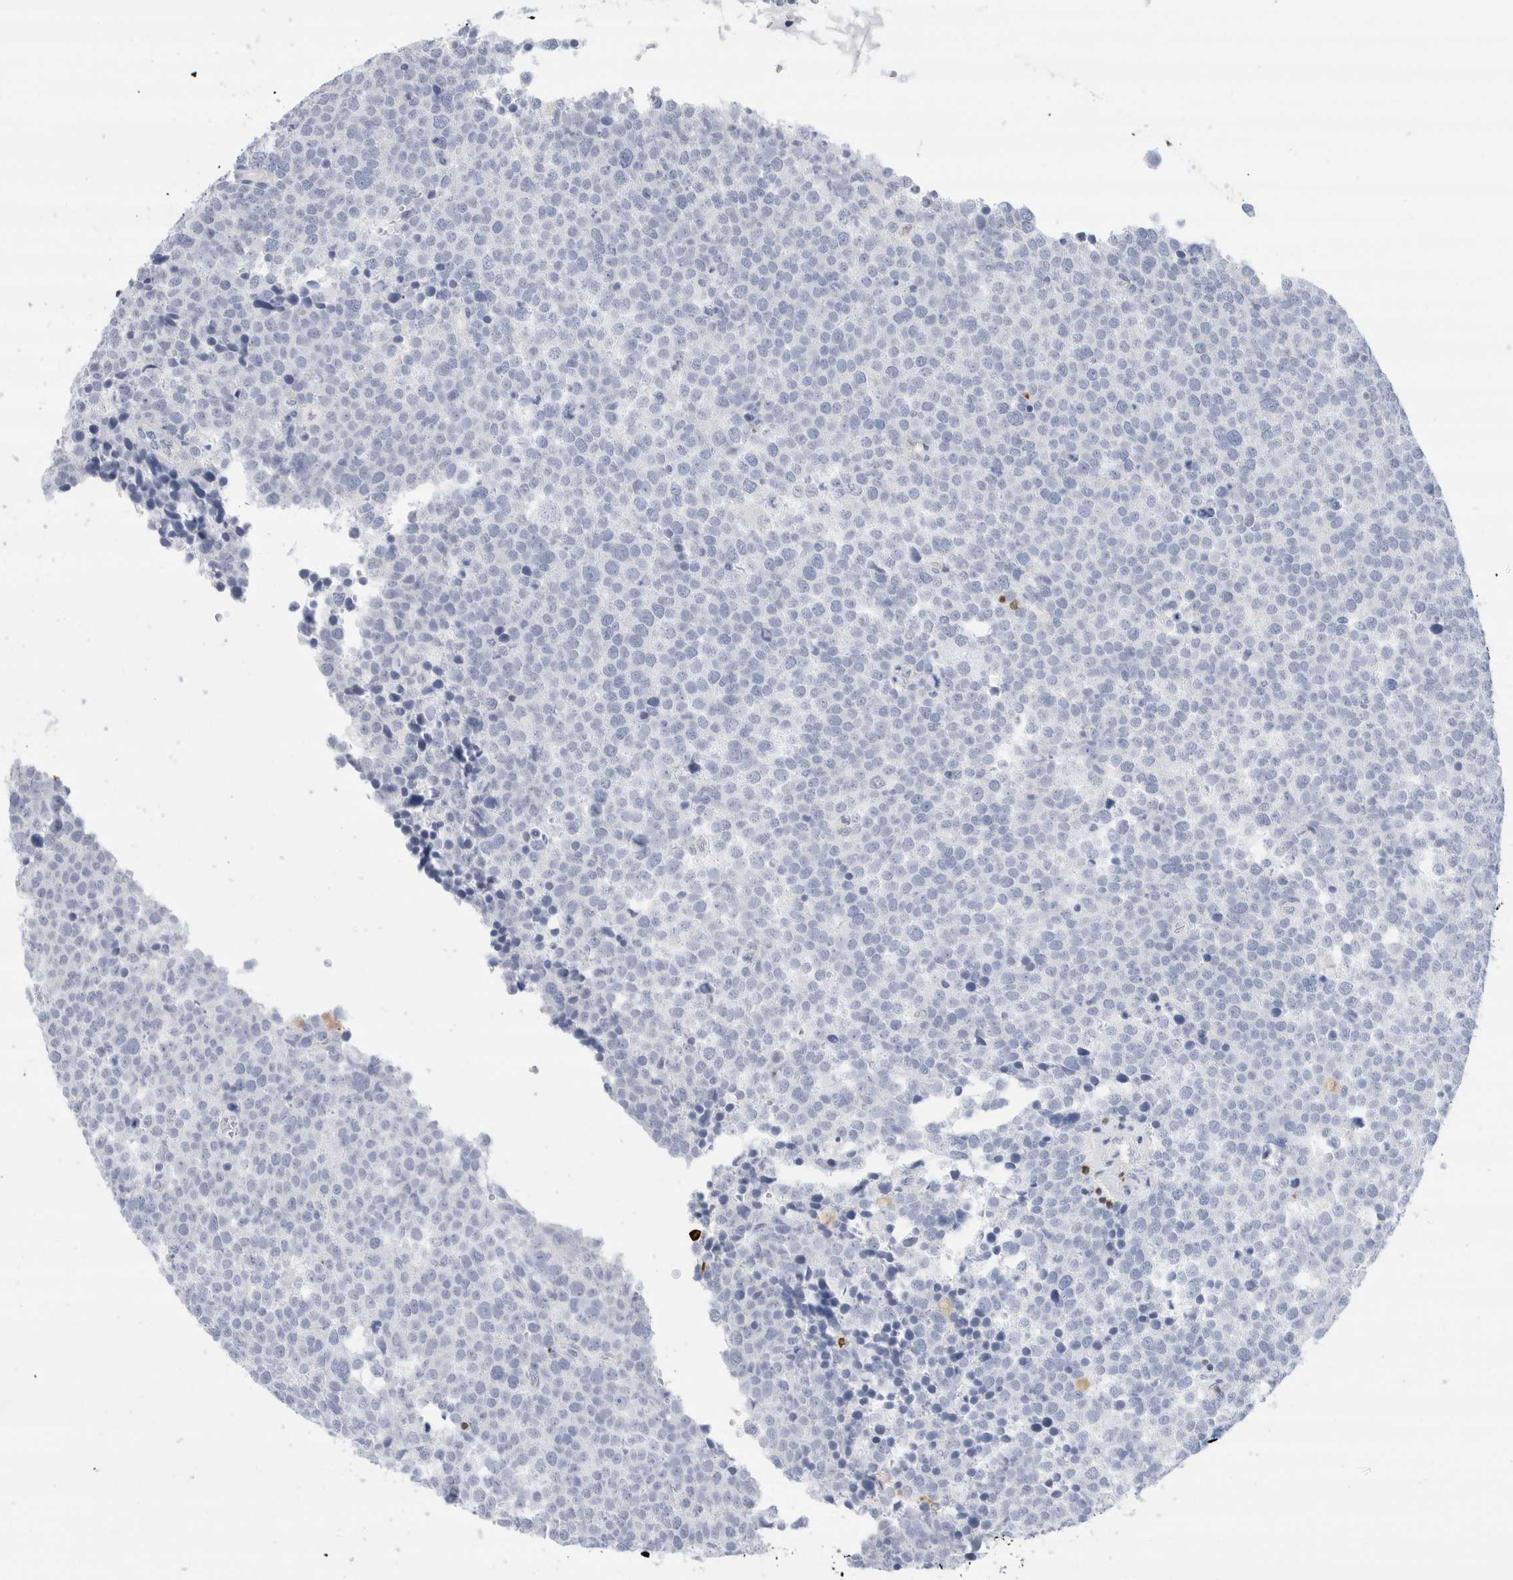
{"staining": {"intensity": "negative", "quantity": "none", "location": "none"}, "tissue": "testis cancer", "cell_type": "Tumor cells", "image_type": "cancer", "snomed": [{"axis": "morphology", "description": "Seminoma, NOS"}, {"axis": "topography", "description": "Testis"}], "caption": "Tumor cells are negative for brown protein staining in testis seminoma.", "gene": "ALOX5AP", "patient": {"sex": "male", "age": 71}}